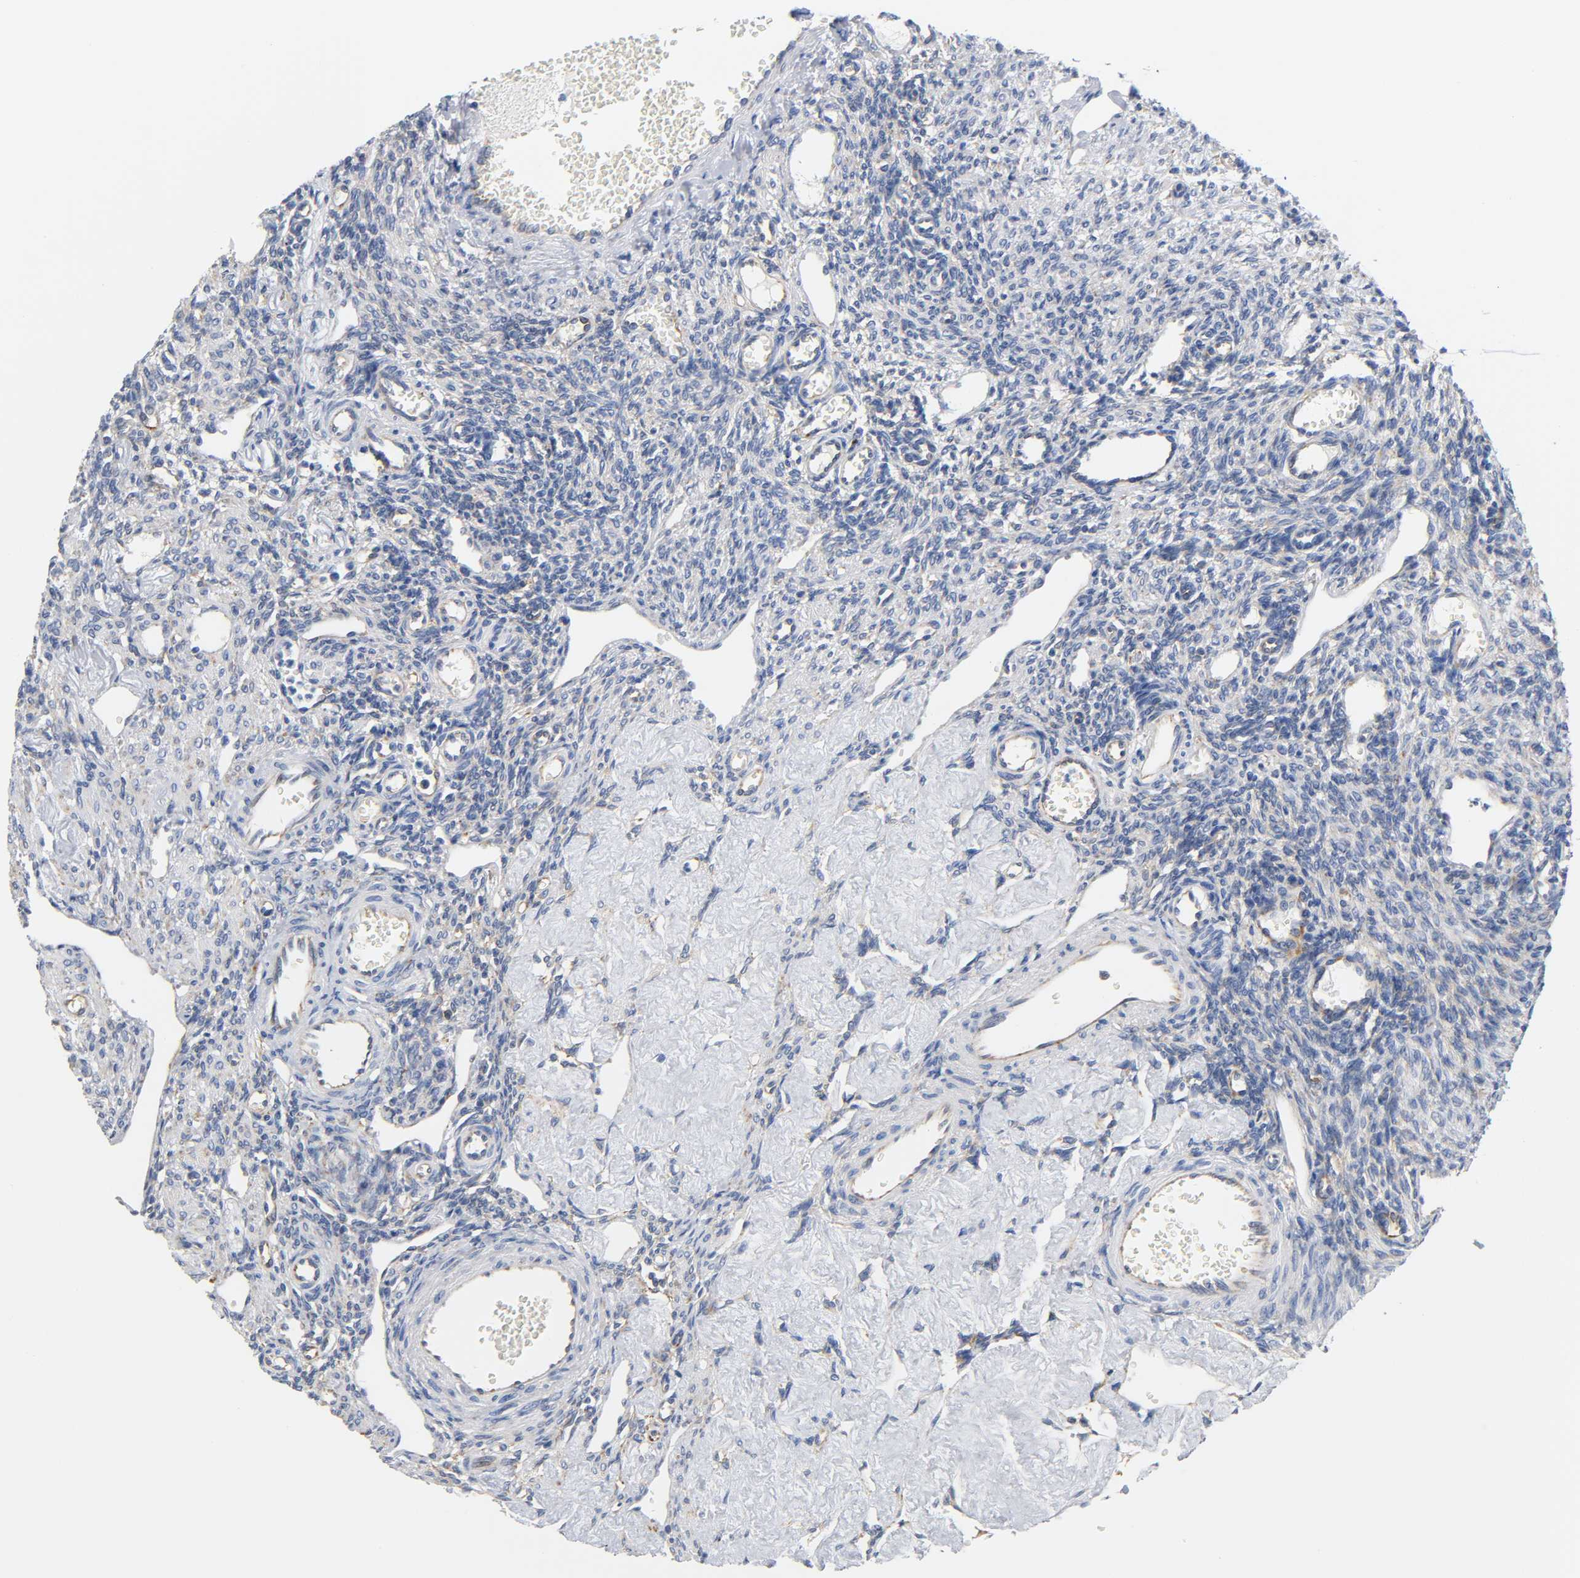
{"staining": {"intensity": "moderate", "quantity": "<25%", "location": "cytoplasmic/membranous"}, "tissue": "ovary", "cell_type": "Ovarian stroma cells", "image_type": "normal", "snomed": [{"axis": "morphology", "description": "Normal tissue, NOS"}, {"axis": "topography", "description": "Ovary"}], "caption": "The image displays immunohistochemical staining of unremarkable ovary. There is moderate cytoplasmic/membranous staining is appreciated in approximately <25% of ovarian stroma cells.", "gene": "REL", "patient": {"sex": "female", "age": 33}}